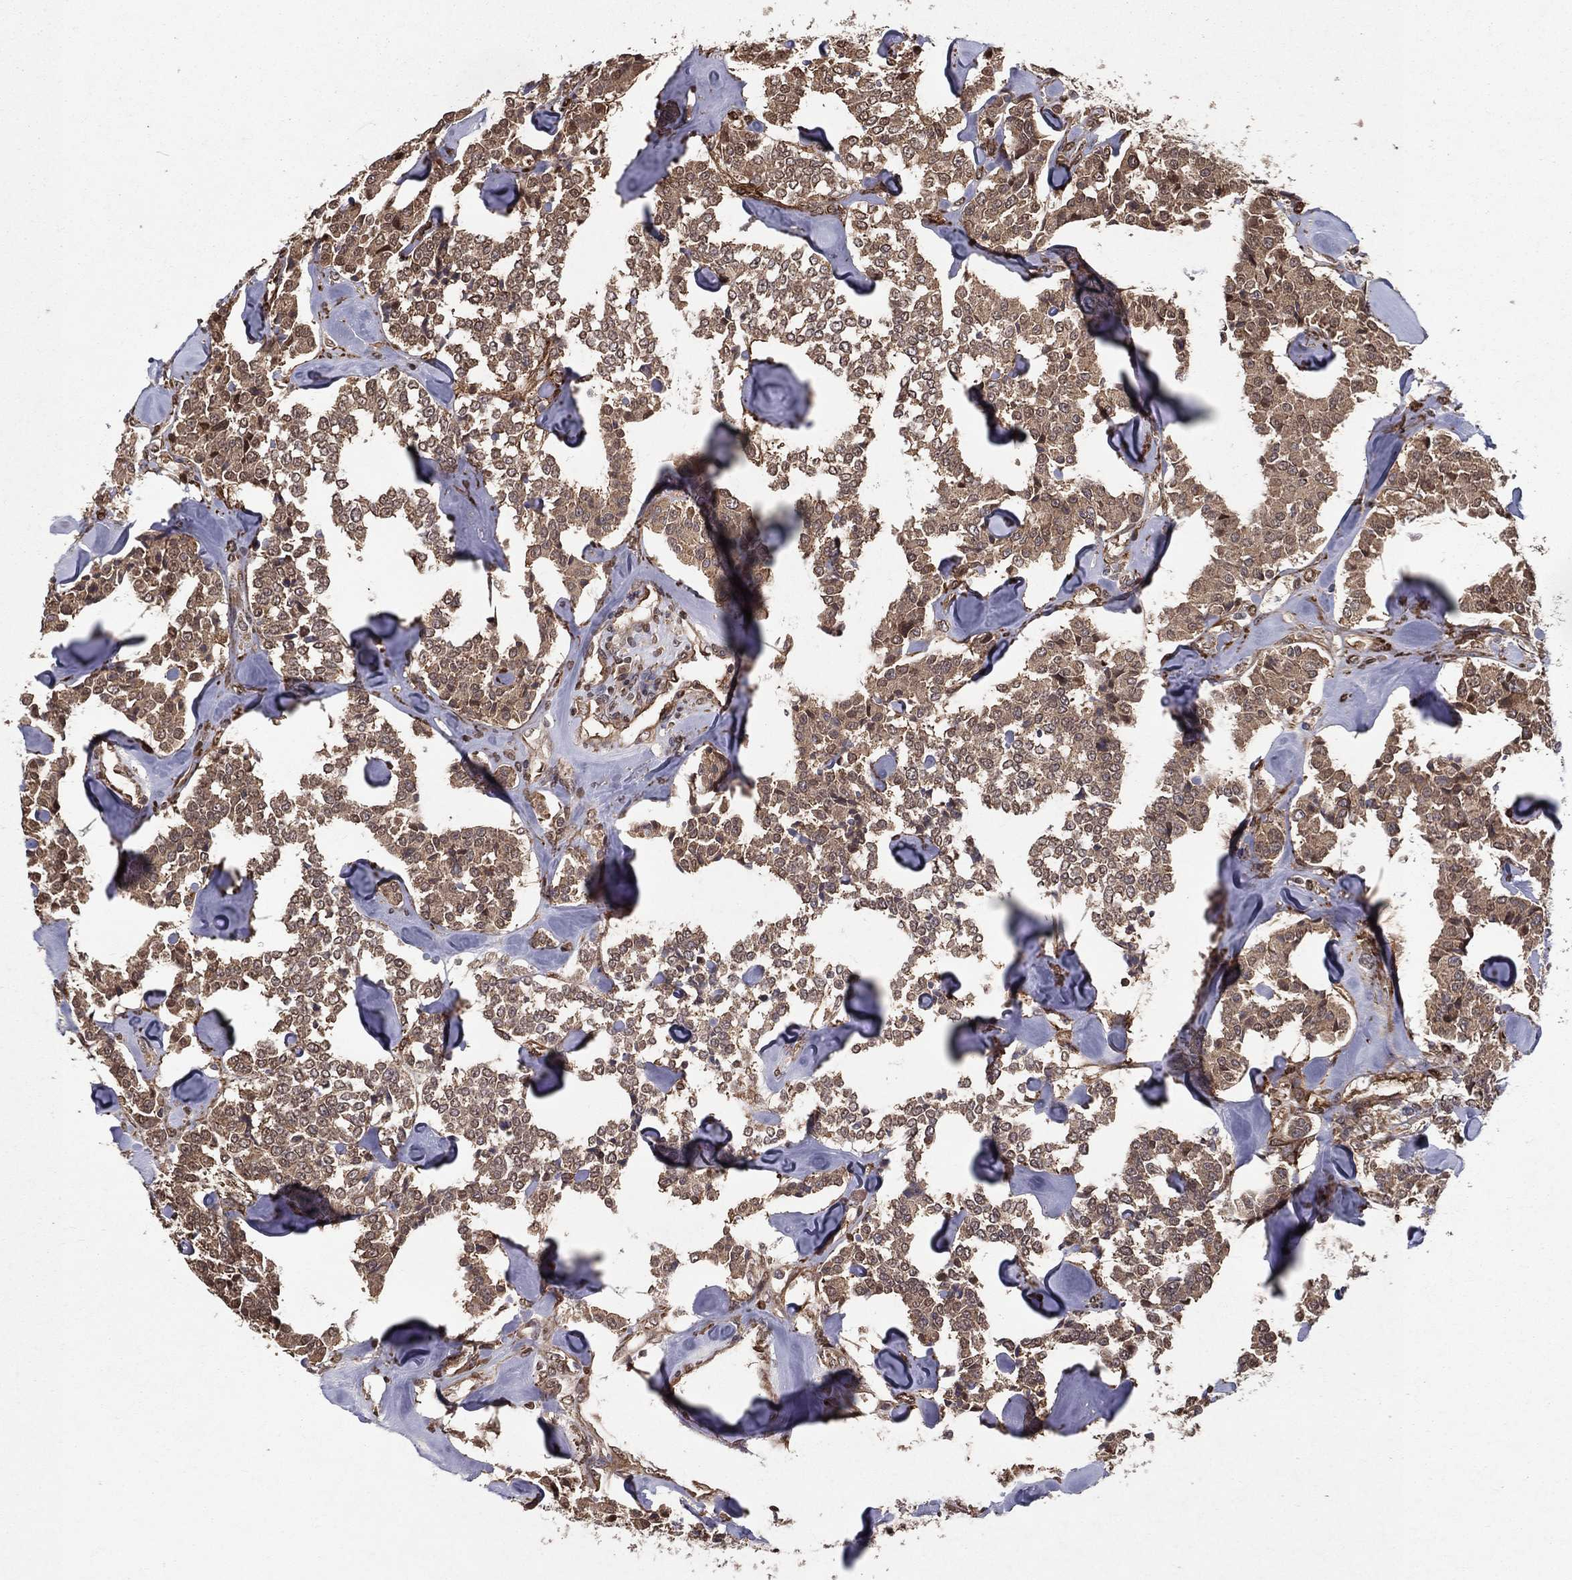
{"staining": {"intensity": "weak", "quantity": ">75%", "location": "cytoplasmic/membranous"}, "tissue": "carcinoid", "cell_type": "Tumor cells", "image_type": "cancer", "snomed": [{"axis": "morphology", "description": "Carcinoid, malignant, NOS"}, {"axis": "topography", "description": "Pancreas"}], "caption": "DAB (3,3'-diaminobenzidine) immunohistochemical staining of human carcinoid exhibits weak cytoplasmic/membranous protein positivity in about >75% of tumor cells.", "gene": "CERS2", "patient": {"sex": "male", "age": 41}}